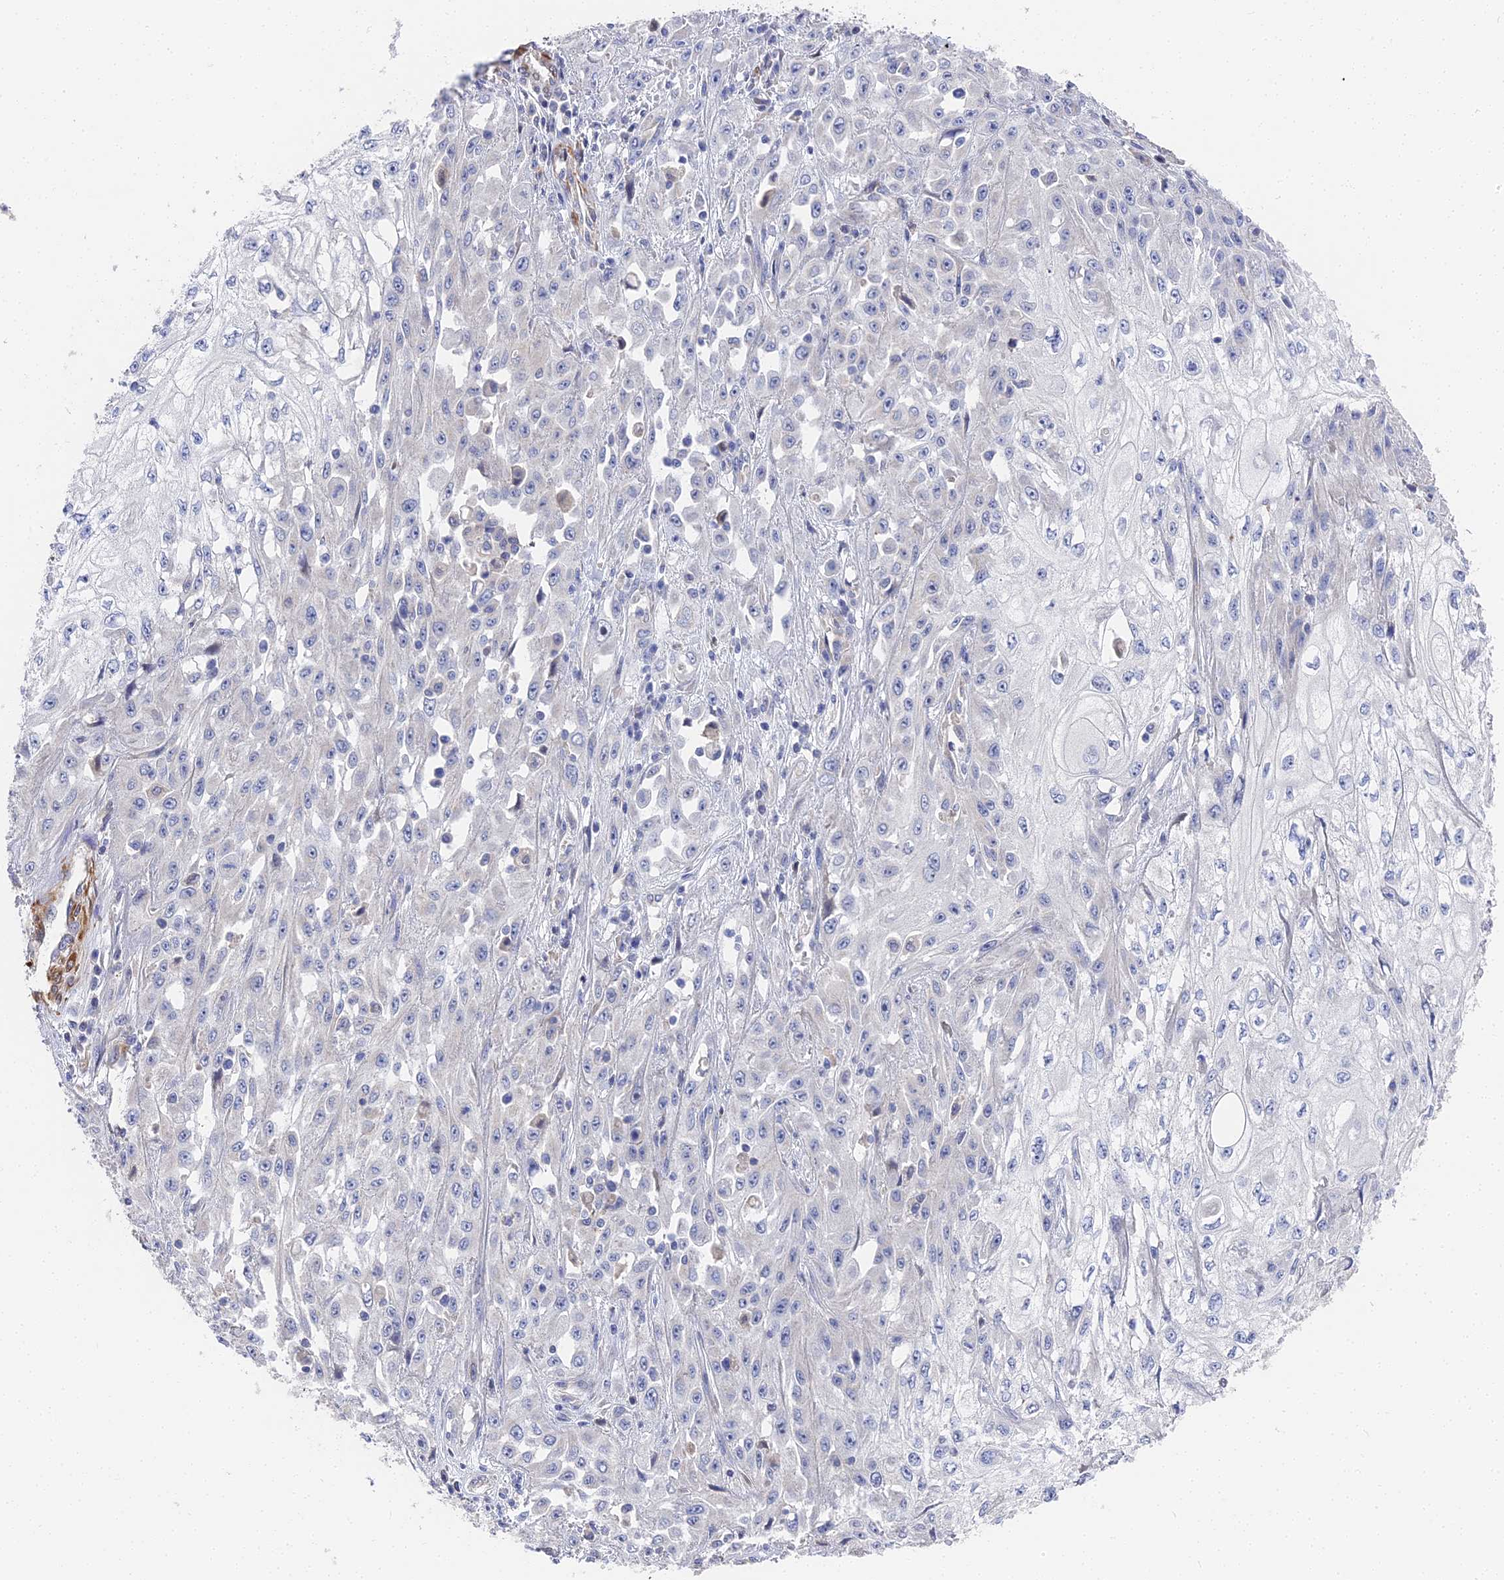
{"staining": {"intensity": "negative", "quantity": "none", "location": "none"}, "tissue": "skin cancer", "cell_type": "Tumor cells", "image_type": "cancer", "snomed": [{"axis": "morphology", "description": "Squamous cell carcinoma, NOS"}, {"axis": "morphology", "description": "Squamous cell carcinoma, metastatic, NOS"}, {"axis": "topography", "description": "Skin"}, {"axis": "topography", "description": "Lymph node"}], "caption": "Immunohistochemistry (IHC) of human skin cancer exhibits no staining in tumor cells.", "gene": "CCDC113", "patient": {"sex": "male", "age": 75}}